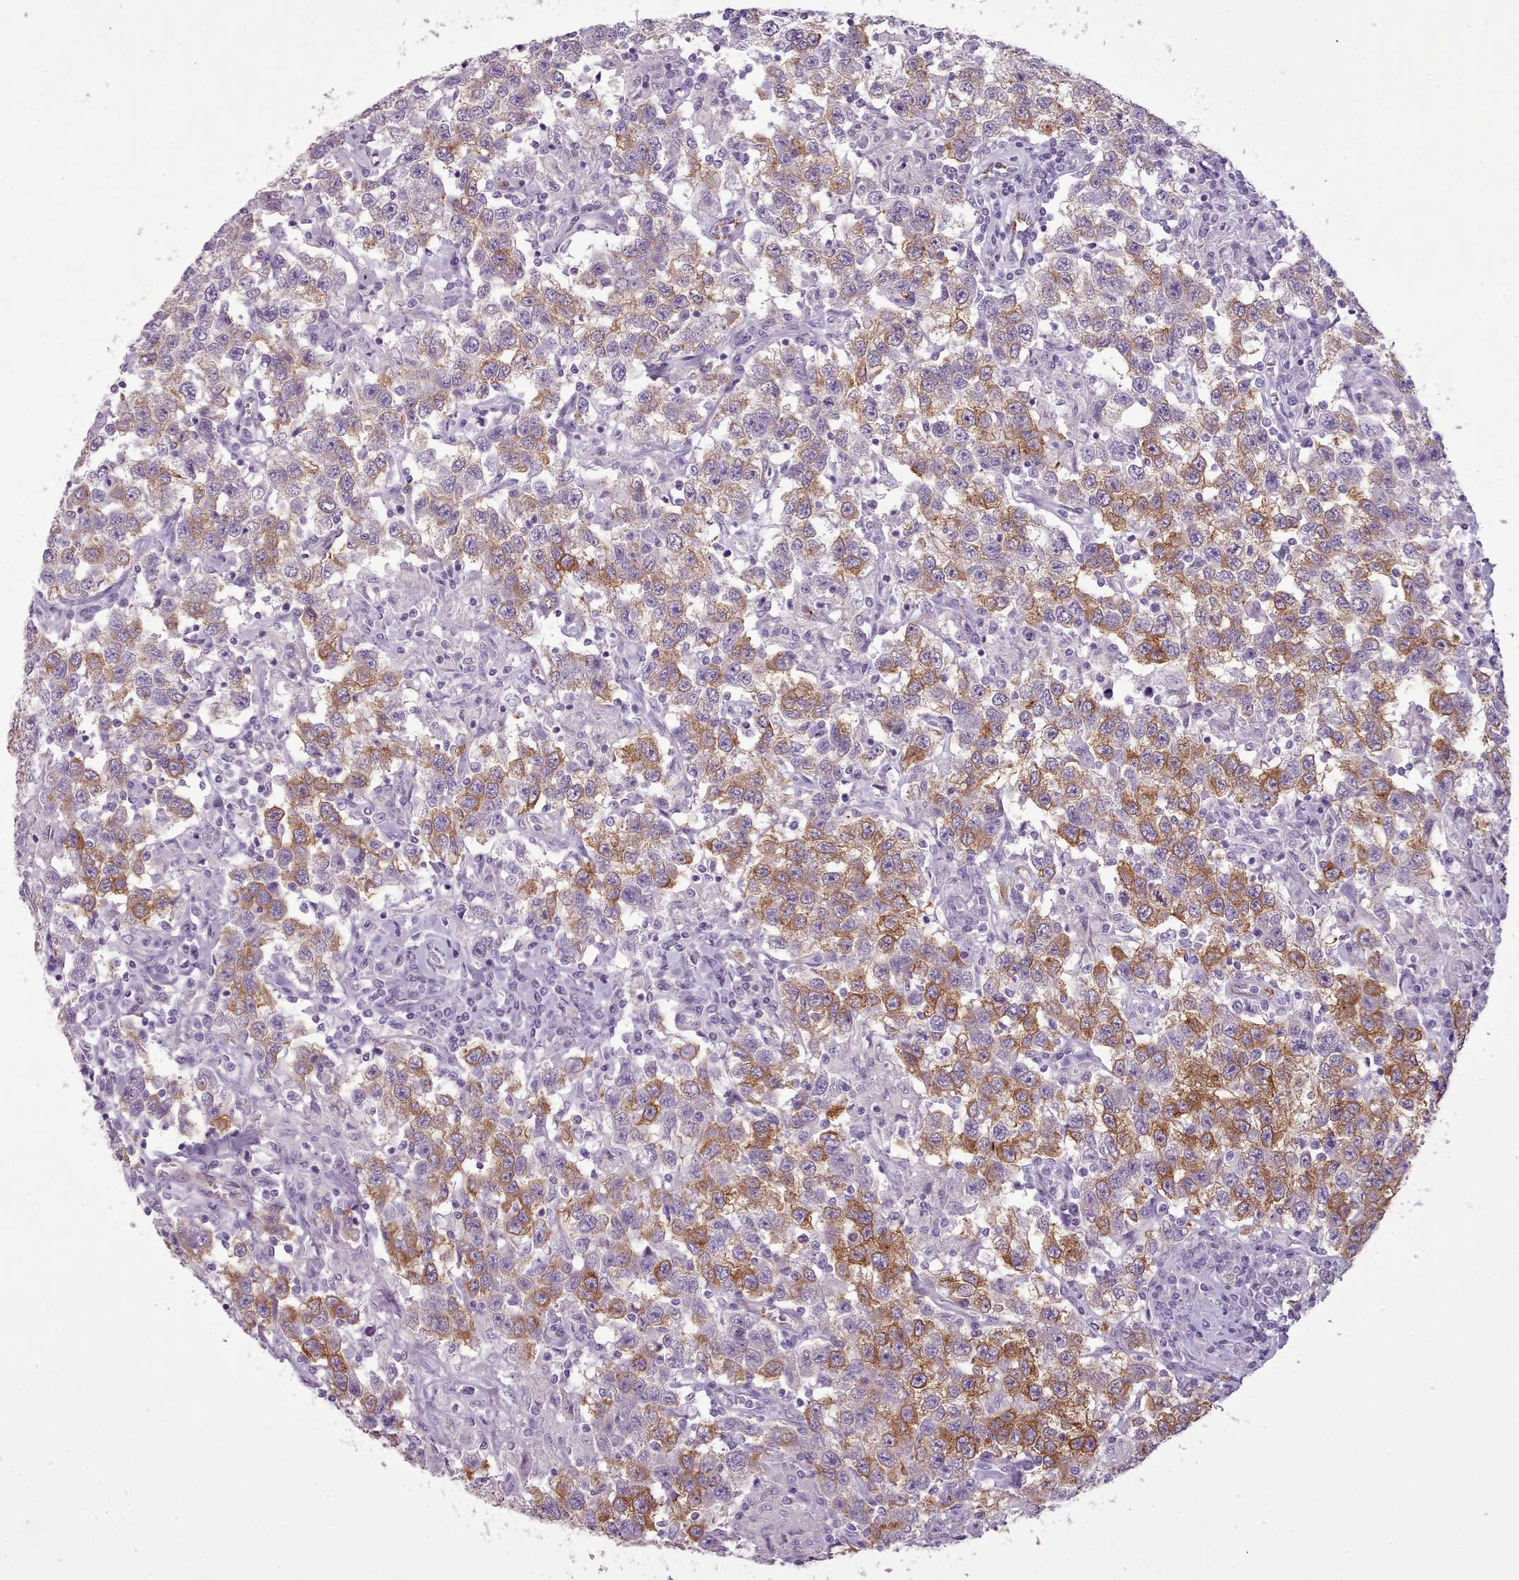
{"staining": {"intensity": "moderate", "quantity": "25%-75%", "location": "cytoplasmic/membranous"}, "tissue": "testis cancer", "cell_type": "Tumor cells", "image_type": "cancer", "snomed": [{"axis": "morphology", "description": "Seminoma, NOS"}, {"axis": "topography", "description": "Testis"}], "caption": "Testis cancer tissue exhibits moderate cytoplasmic/membranous staining in about 25%-75% of tumor cells, visualized by immunohistochemistry.", "gene": "NDST2", "patient": {"sex": "male", "age": 41}}